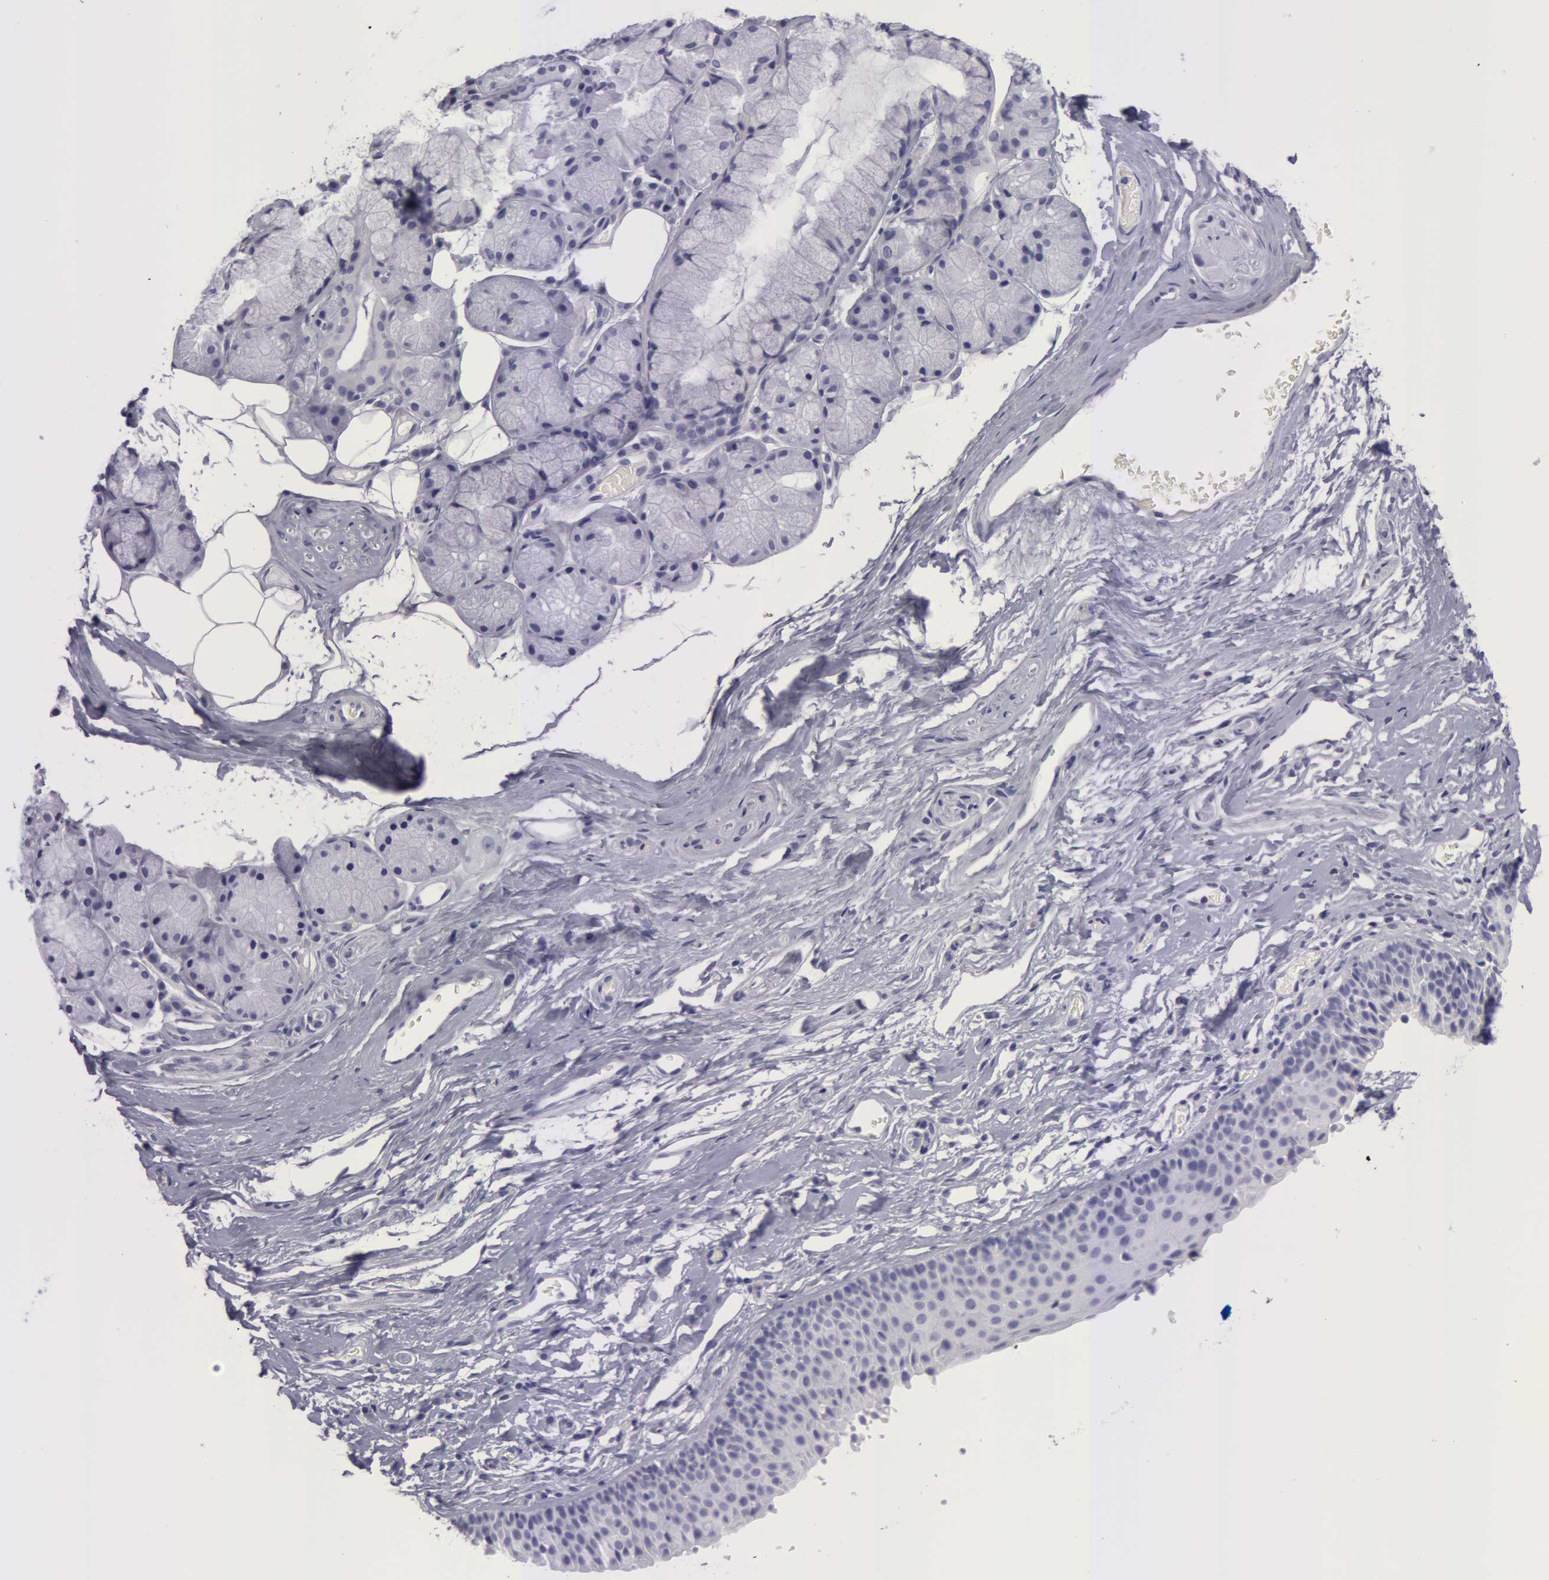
{"staining": {"intensity": "negative", "quantity": "none", "location": "none"}, "tissue": "nasopharynx", "cell_type": "Respiratory epithelial cells", "image_type": "normal", "snomed": [{"axis": "morphology", "description": "Normal tissue, NOS"}, {"axis": "topography", "description": "Nasopharynx"}], "caption": "Respiratory epithelial cells show no significant positivity in normal nasopharynx. (Stains: DAB immunohistochemistry with hematoxylin counter stain, Microscopy: brightfield microscopy at high magnification).", "gene": "AMACR", "patient": {"sex": "male", "age": 56}}